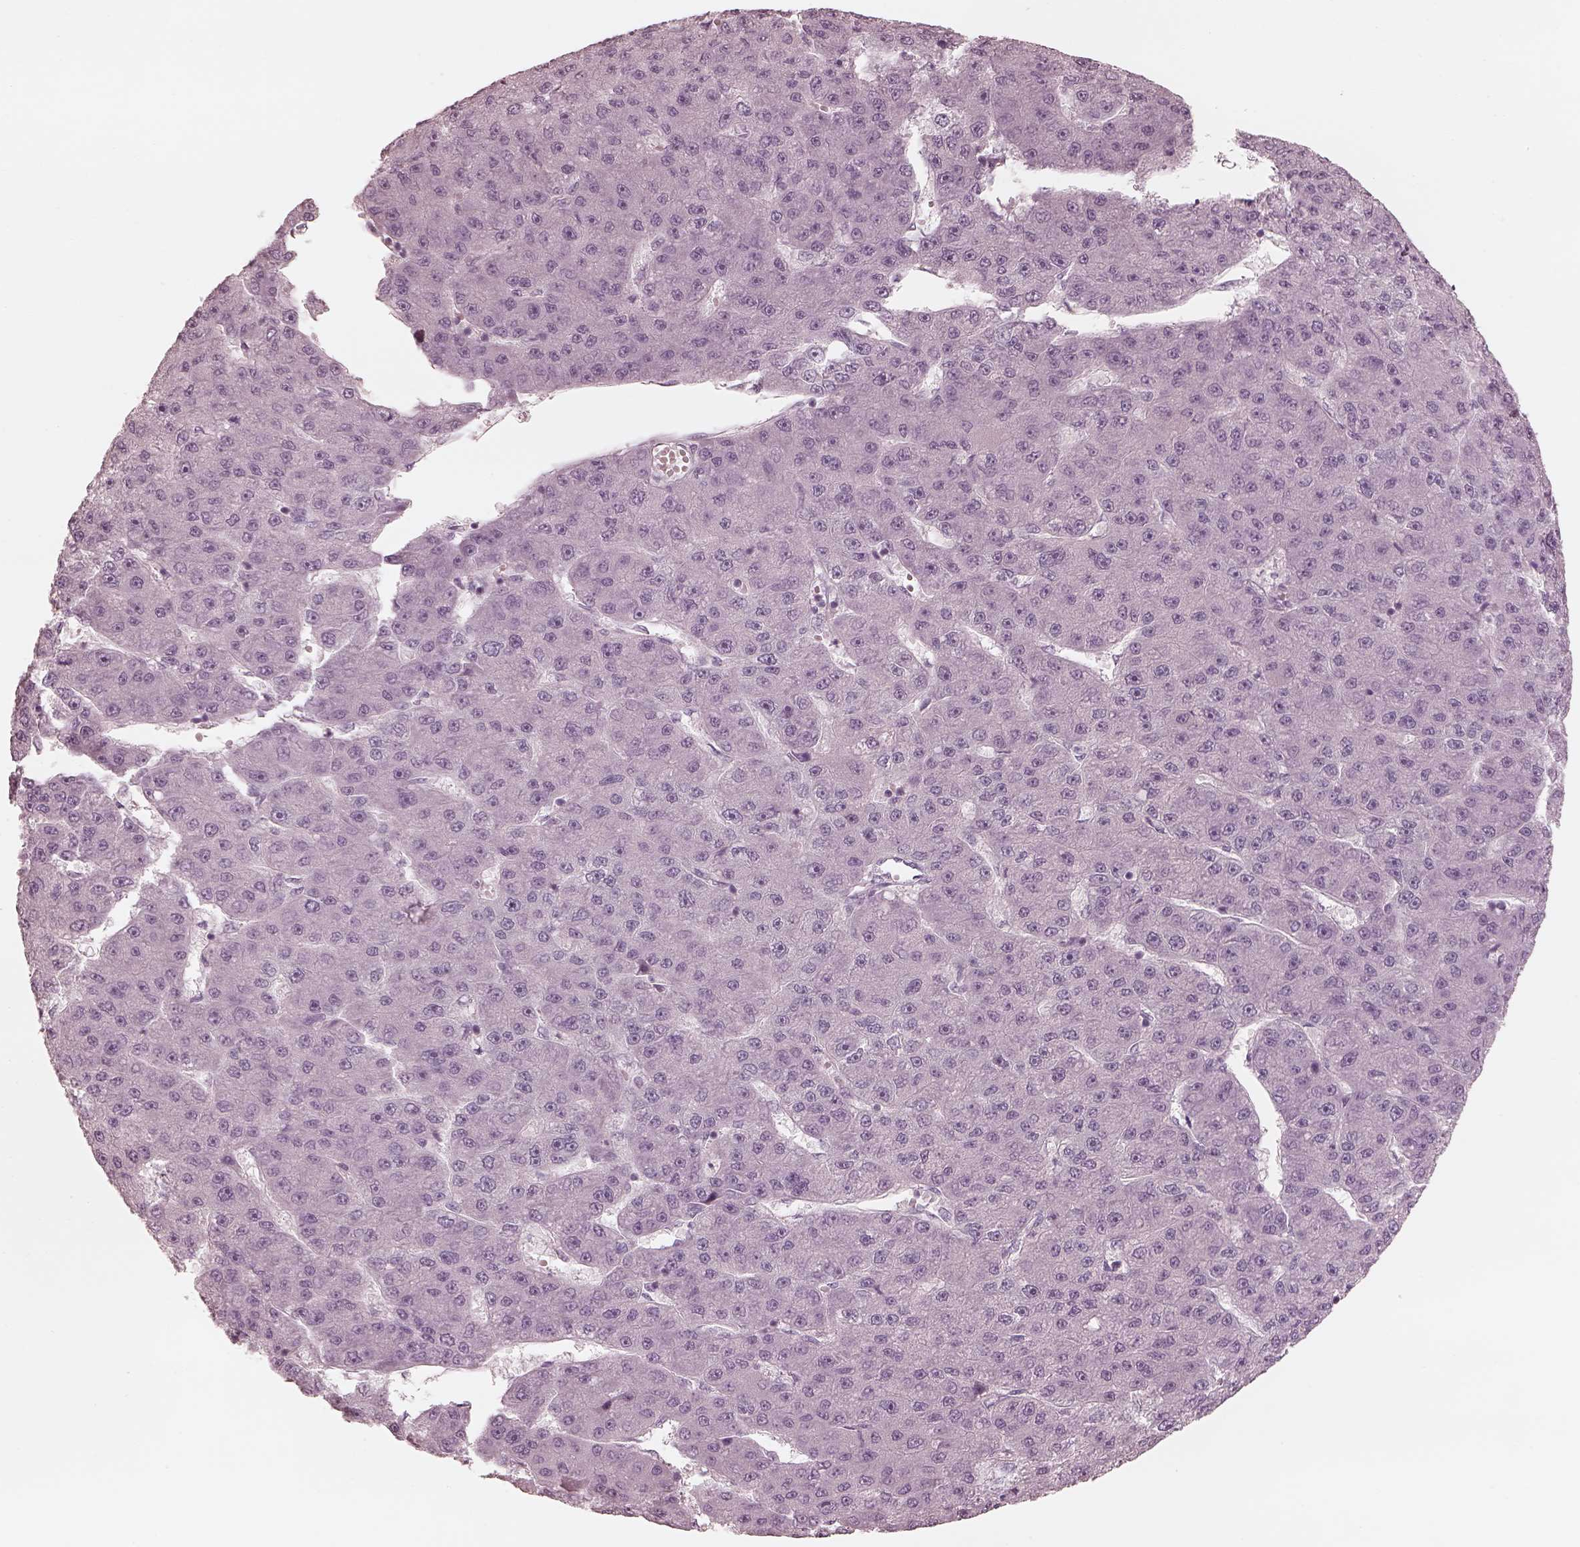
{"staining": {"intensity": "negative", "quantity": "none", "location": "none"}, "tissue": "liver cancer", "cell_type": "Tumor cells", "image_type": "cancer", "snomed": [{"axis": "morphology", "description": "Carcinoma, Hepatocellular, NOS"}, {"axis": "topography", "description": "Liver"}], "caption": "Tumor cells are negative for protein expression in human liver hepatocellular carcinoma.", "gene": "ADRB3", "patient": {"sex": "male", "age": 67}}